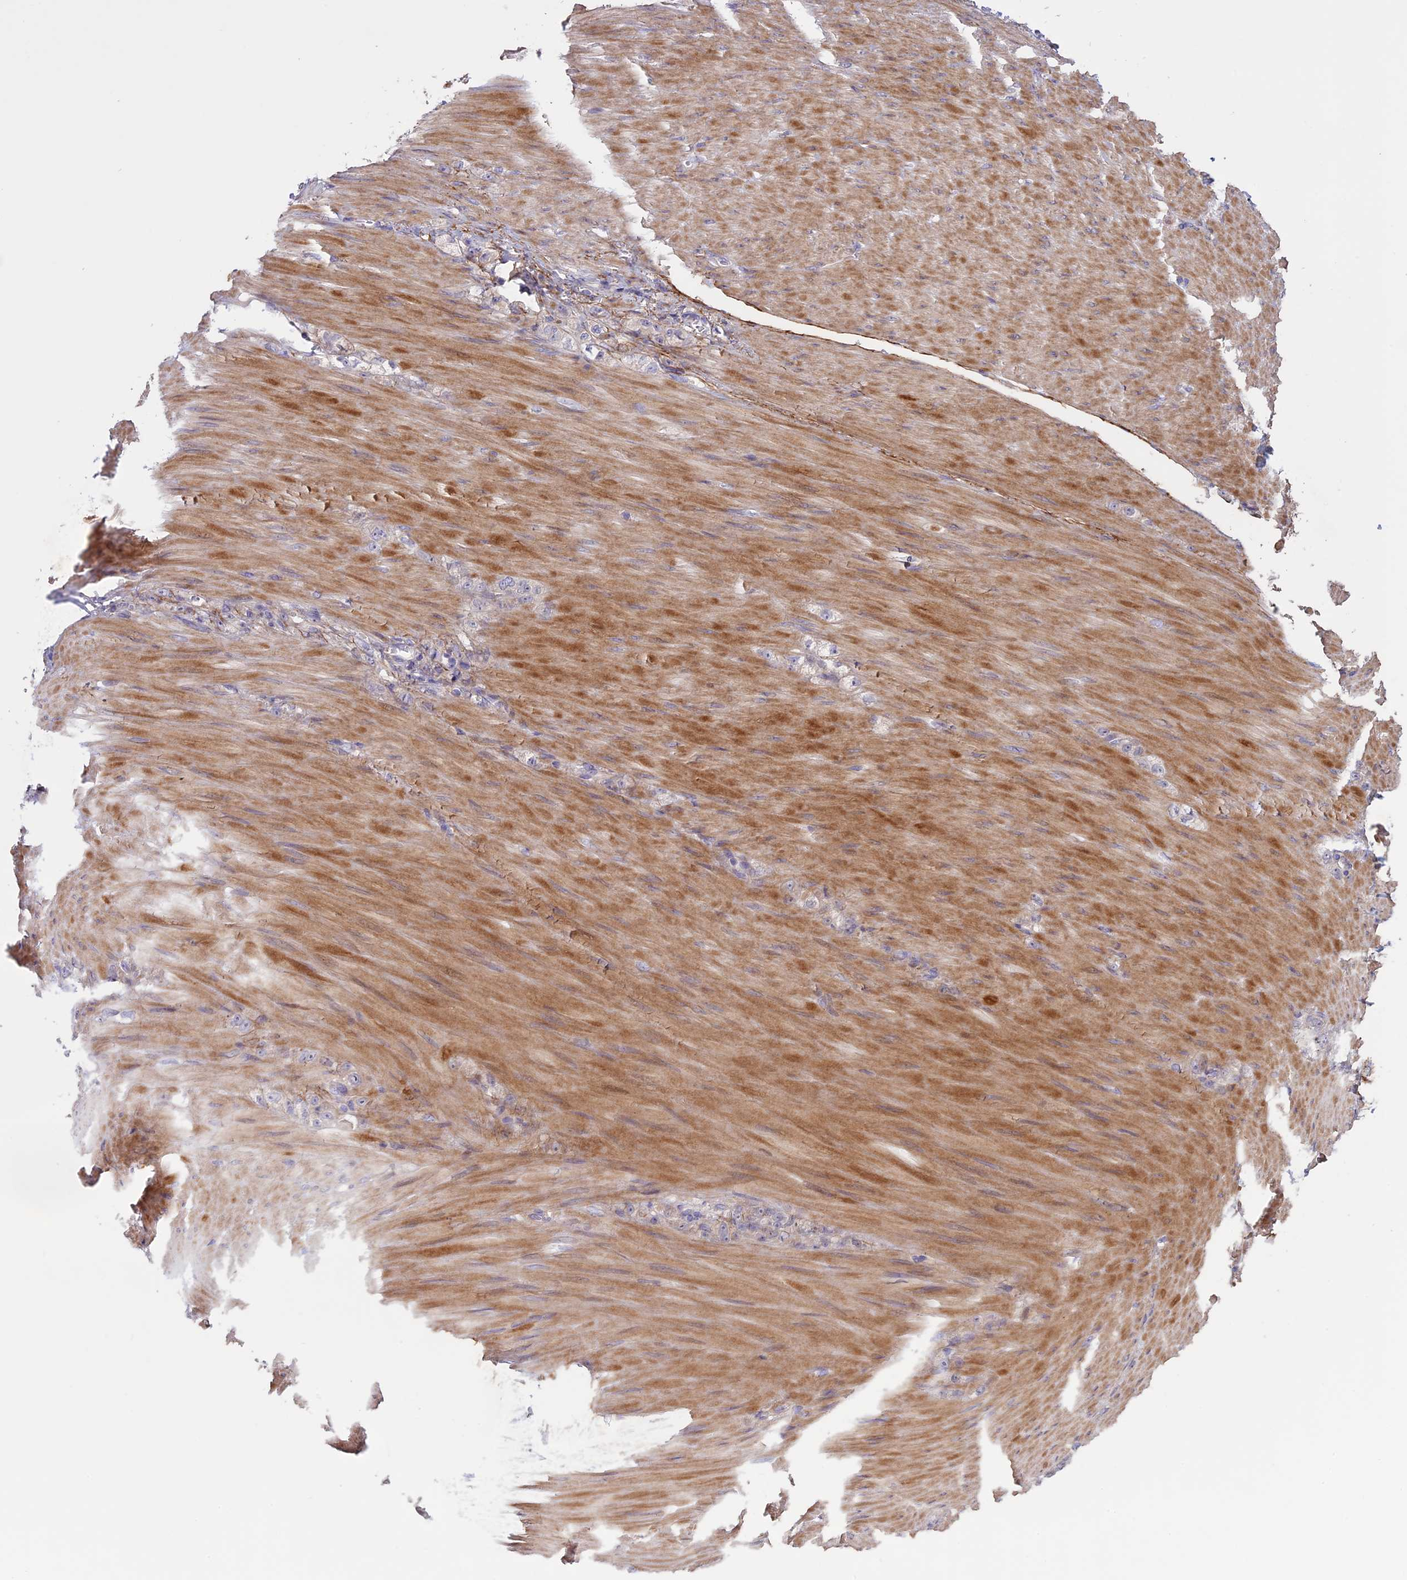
{"staining": {"intensity": "negative", "quantity": "none", "location": "none"}, "tissue": "stomach cancer", "cell_type": "Tumor cells", "image_type": "cancer", "snomed": [{"axis": "morphology", "description": "Normal tissue, NOS"}, {"axis": "morphology", "description": "Adenocarcinoma, NOS"}, {"axis": "topography", "description": "Stomach"}], "caption": "The histopathology image shows no significant expression in tumor cells of stomach cancer (adenocarcinoma). (IHC, brightfield microscopy, high magnification).", "gene": "SPHKAP", "patient": {"sex": "male", "age": 82}}